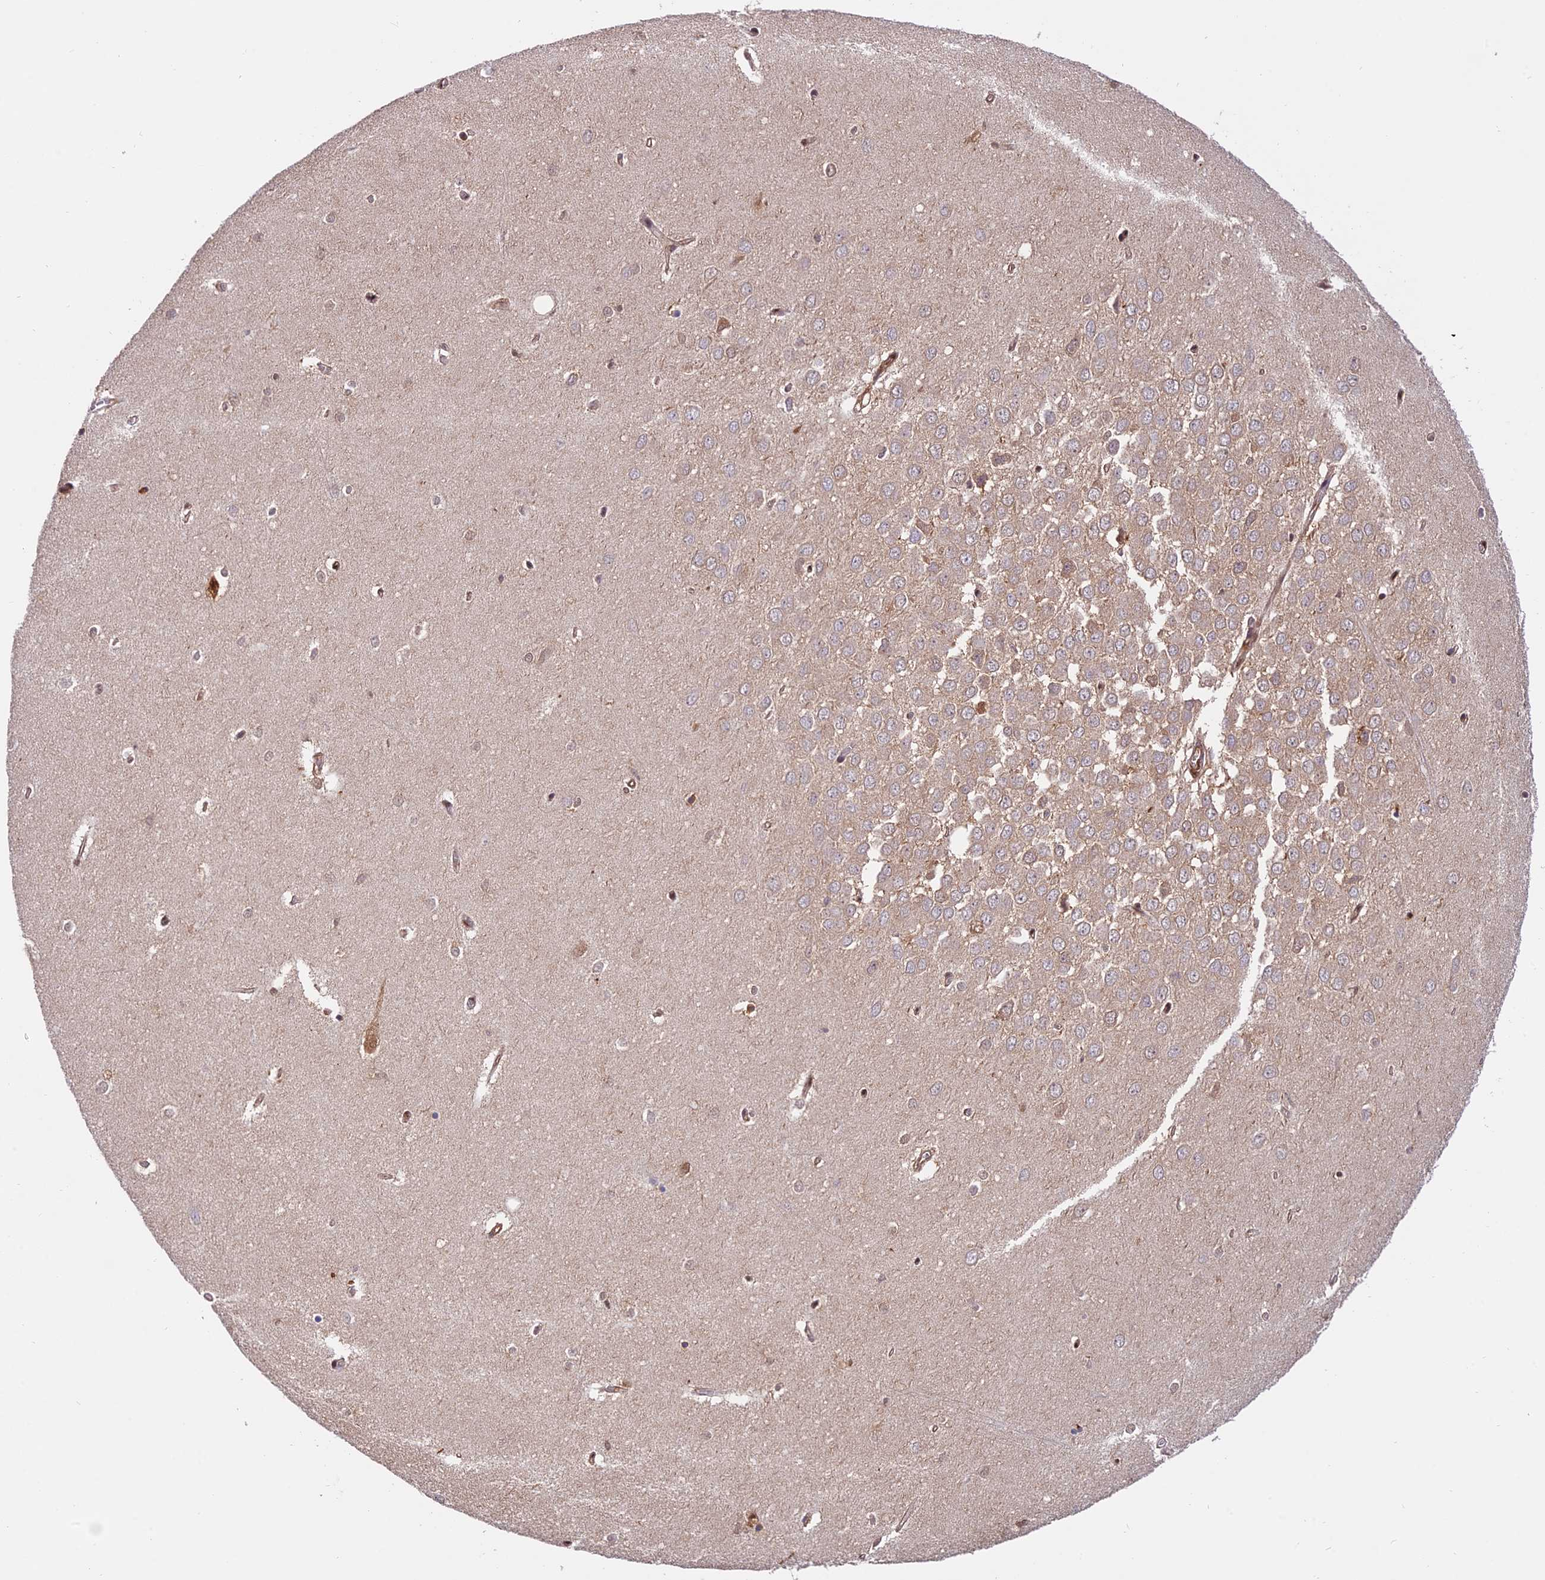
{"staining": {"intensity": "negative", "quantity": "none", "location": "none"}, "tissue": "hippocampus", "cell_type": "Glial cells", "image_type": "normal", "snomed": [{"axis": "morphology", "description": "Normal tissue, NOS"}, {"axis": "topography", "description": "Hippocampus"}], "caption": "An image of hippocampus stained for a protein reveals no brown staining in glial cells. (Stains: DAB (3,3'-diaminobenzidine) immunohistochemistry (IHC) with hematoxylin counter stain, Microscopy: brightfield microscopy at high magnification).", "gene": "PSMB3", "patient": {"sex": "female", "age": 64}}